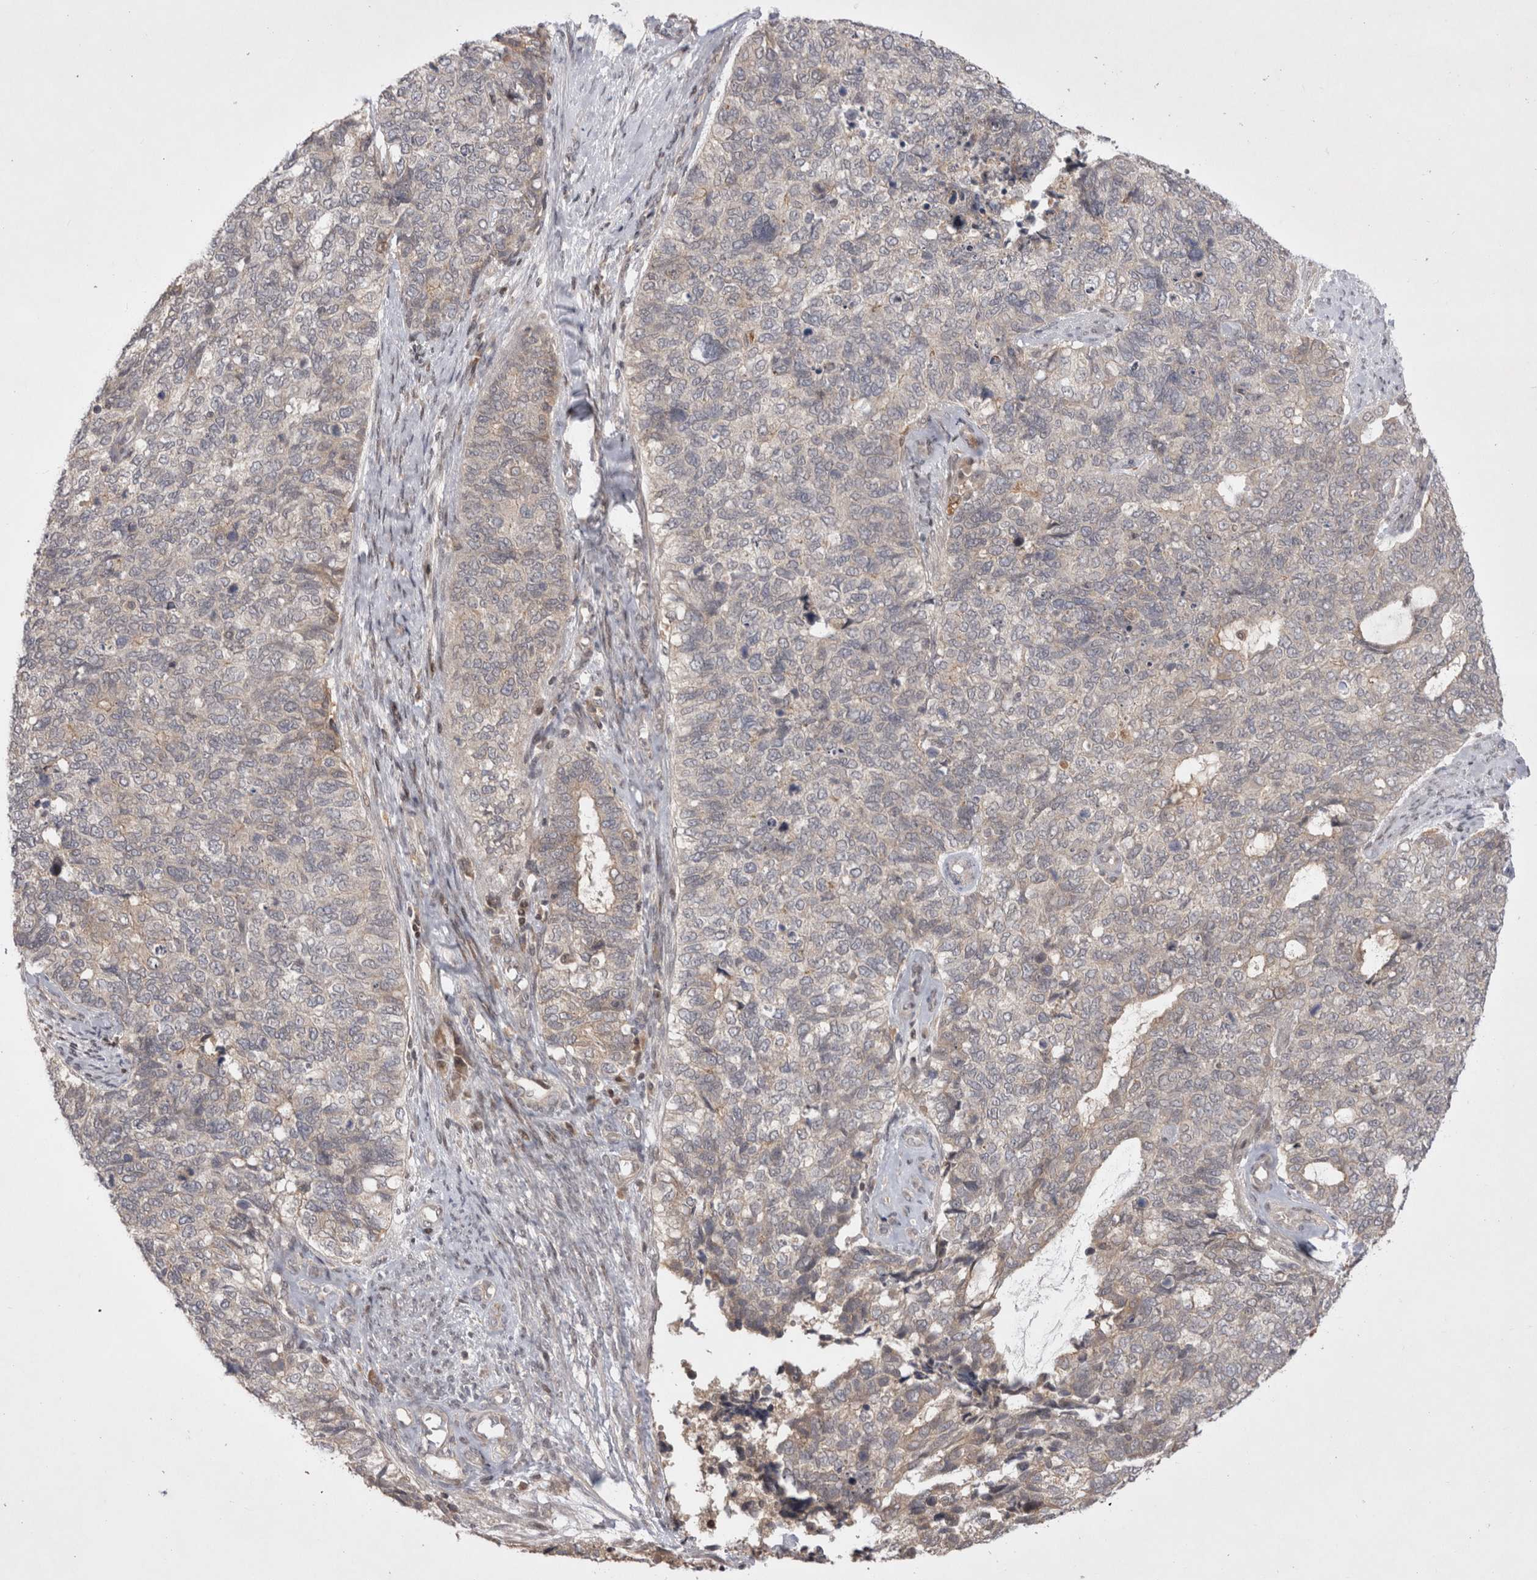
{"staining": {"intensity": "weak", "quantity": "<25%", "location": "cytoplasmic/membranous"}, "tissue": "cervical cancer", "cell_type": "Tumor cells", "image_type": "cancer", "snomed": [{"axis": "morphology", "description": "Squamous cell carcinoma, NOS"}, {"axis": "topography", "description": "Cervix"}], "caption": "An IHC photomicrograph of cervical cancer is shown. There is no staining in tumor cells of cervical cancer. (DAB (3,3'-diaminobenzidine) immunohistochemistry (IHC) visualized using brightfield microscopy, high magnification).", "gene": "PLEKHM1", "patient": {"sex": "female", "age": 63}}